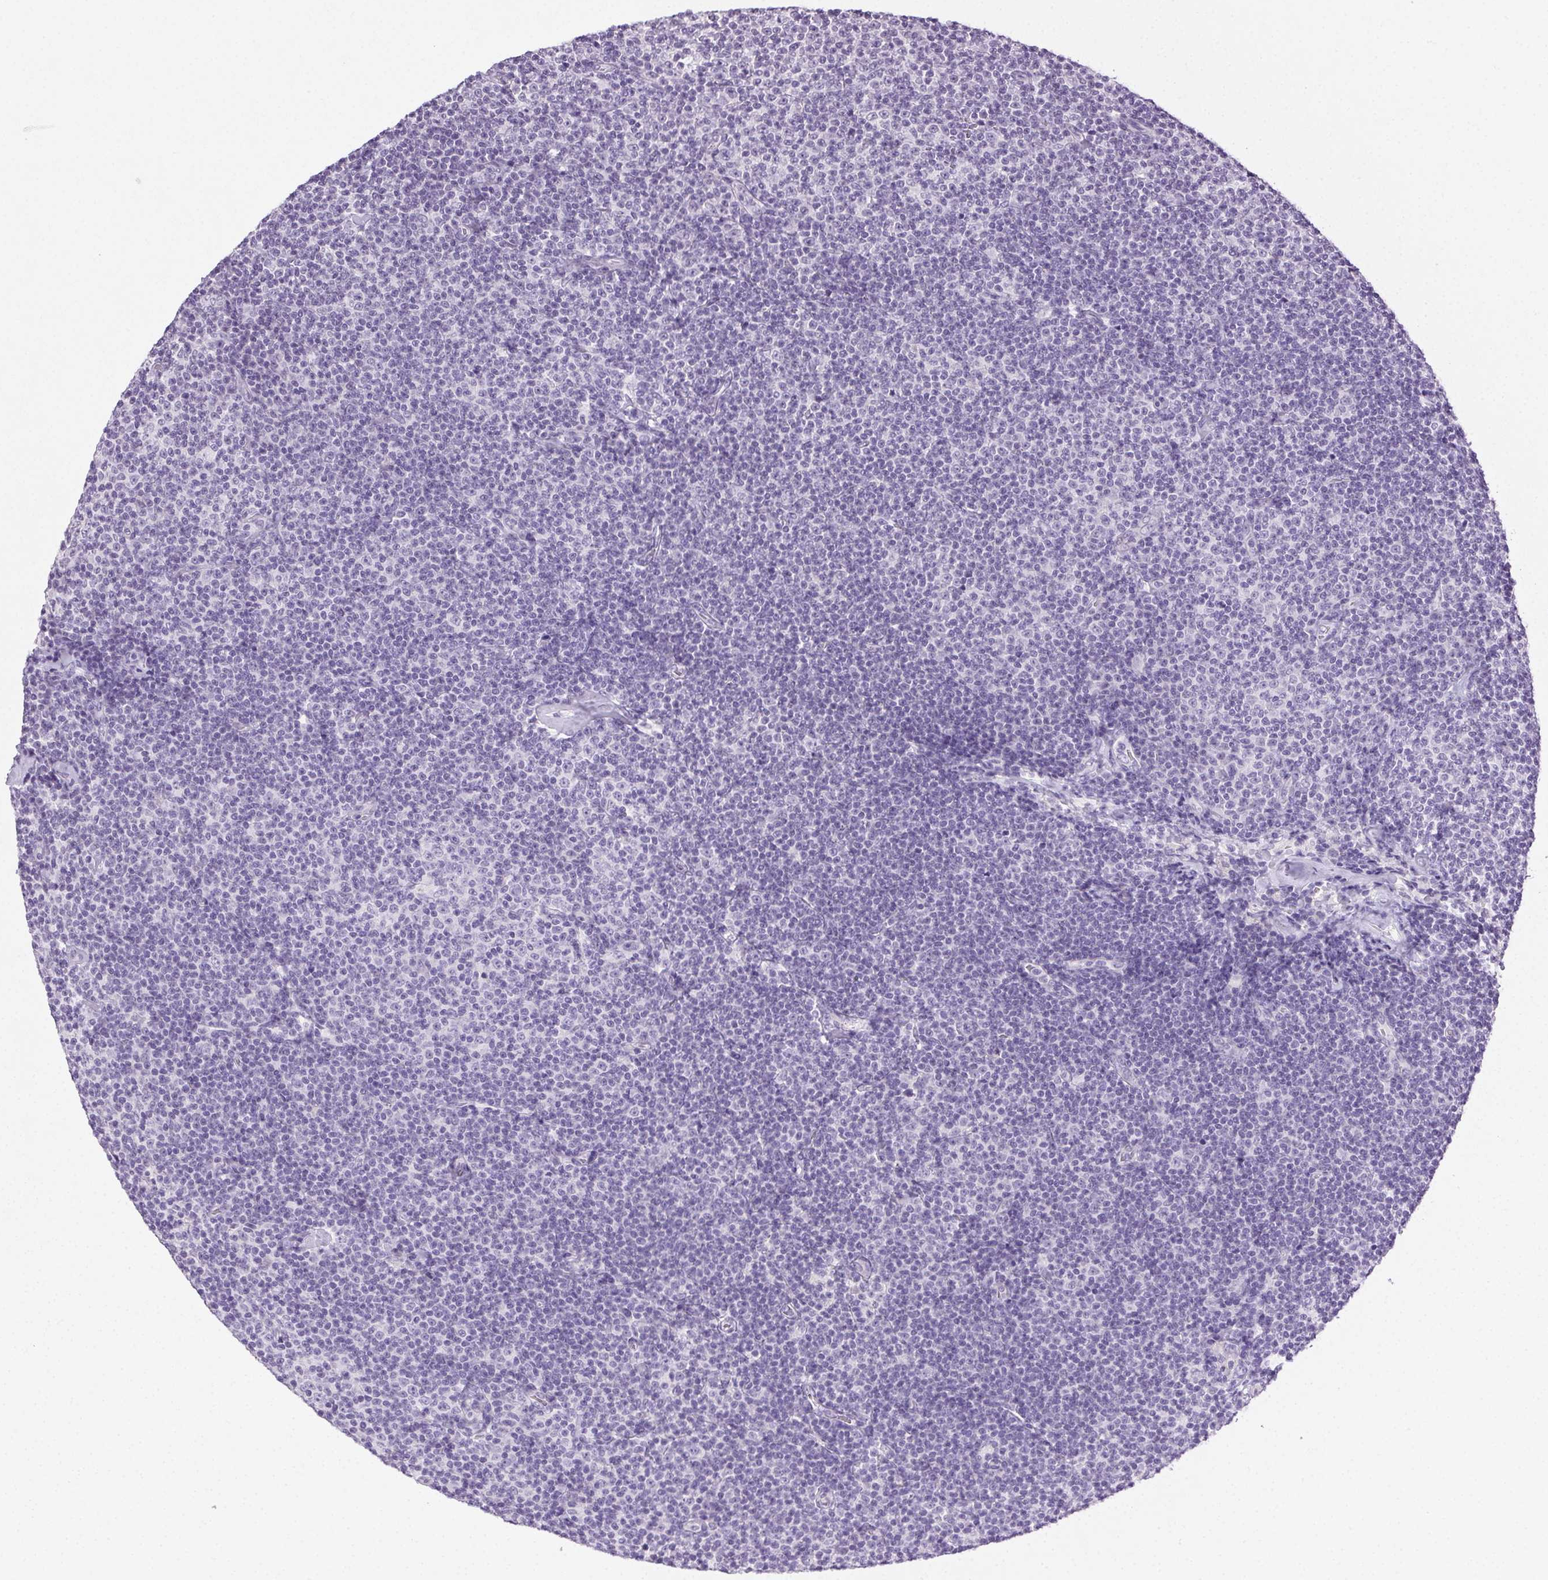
{"staining": {"intensity": "negative", "quantity": "none", "location": "none"}, "tissue": "lymphoma", "cell_type": "Tumor cells", "image_type": "cancer", "snomed": [{"axis": "morphology", "description": "Malignant lymphoma, non-Hodgkin's type, Low grade"}, {"axis": "topography", "description": "Lymph node"}], "caption": "An IHC photomicrograph of lymphoma is shown. There is no staining in tumor cells of lymphoma.", "gene": "CLDN10", "patient": {"sex": "male", "age": 81}}